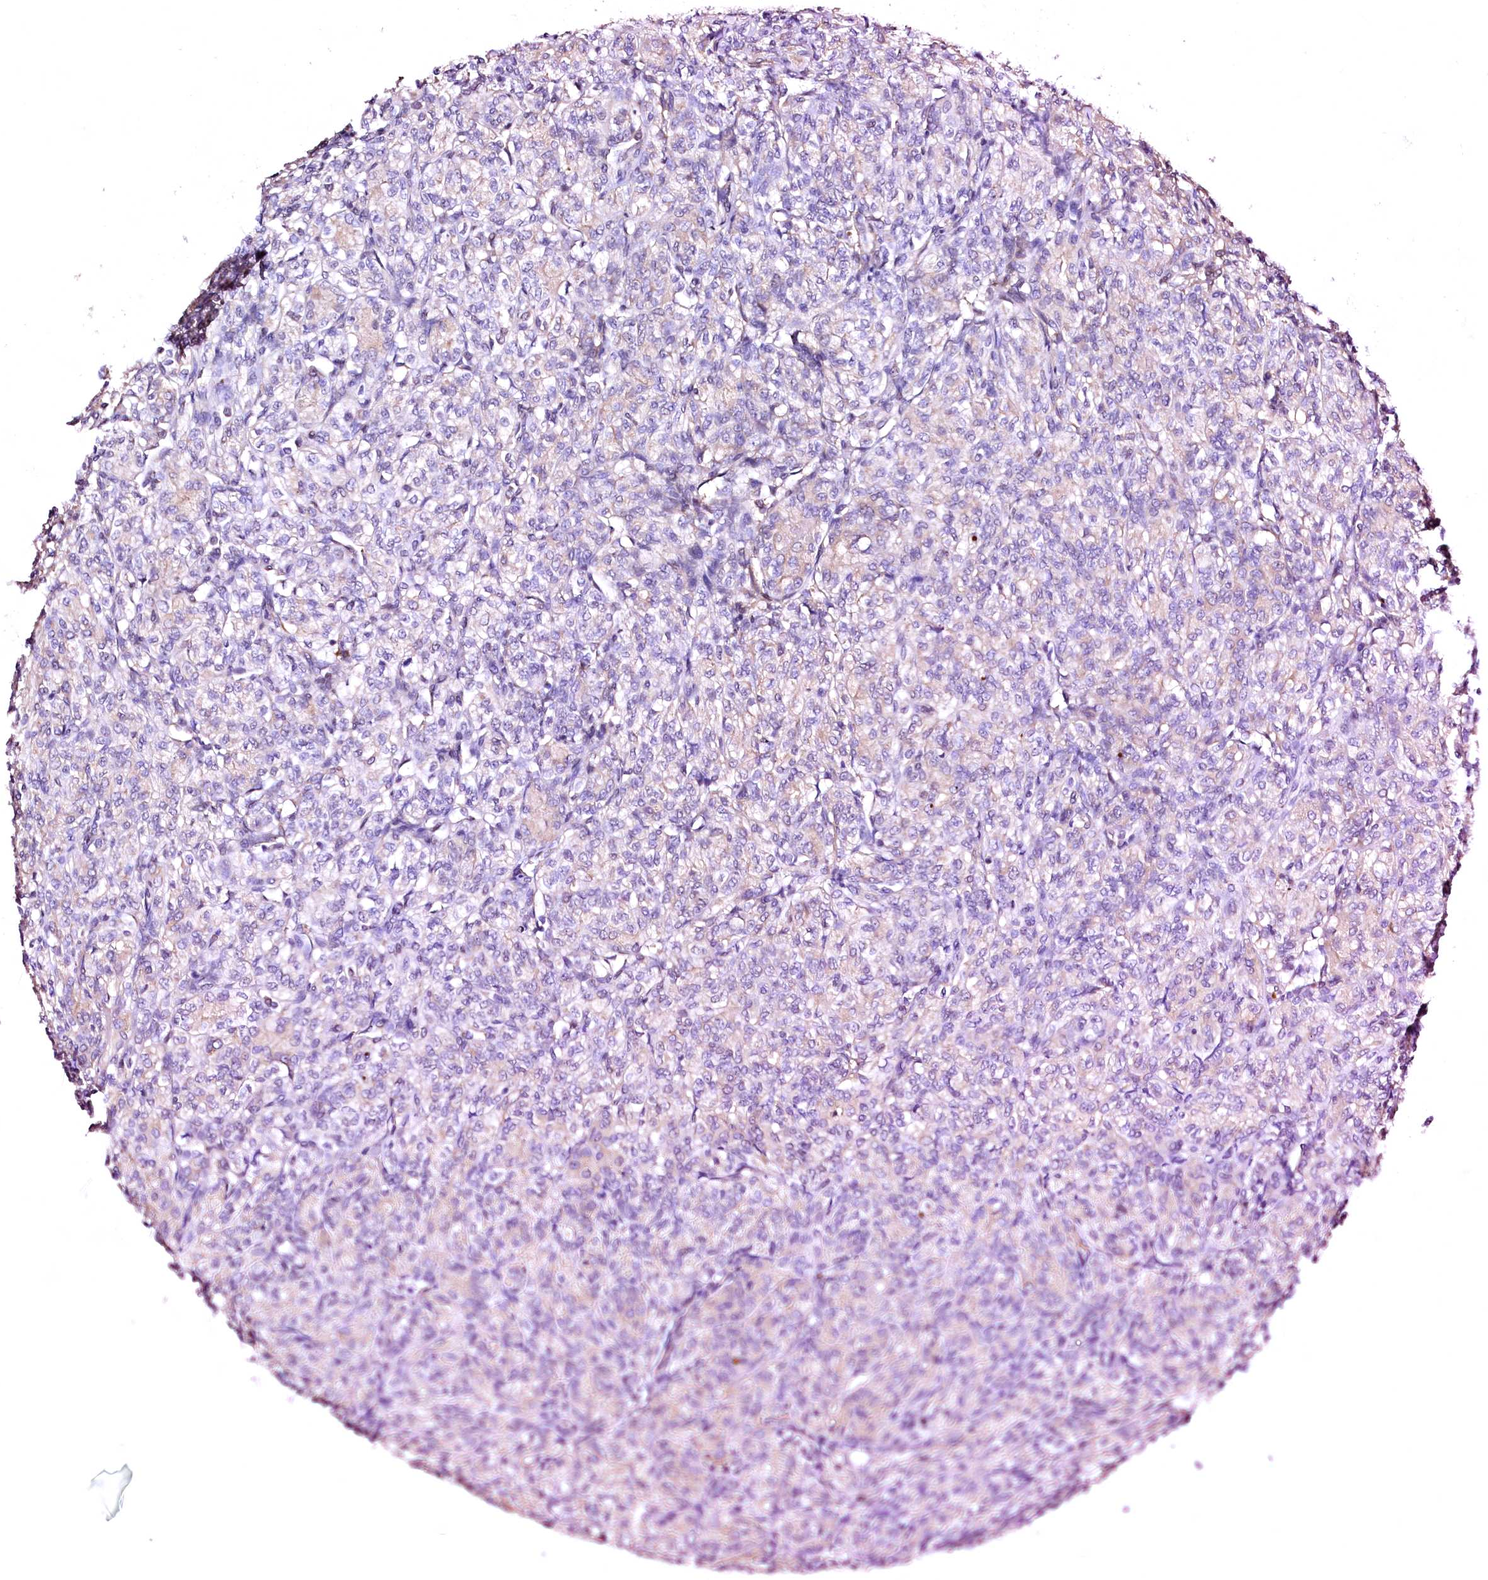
{"staining": {"intensity": "negative", "quantity": "none", "location": "none"}, "tissue": "renal cancer", "cell_type": "Tumor cells", "image_type": "cancer", "snomed": [{"axis": "morphology", "description": "Adenocarcinoma, NOS"}, {"axis": "topography", "description": "Kidney"}], "caption": "Renal adenocarcinoma stained for a protein using immunohistochemistry shows no positivity tumor cells.", "gene": "GPR176", "patient": {"sex": "male", "age": 77}}